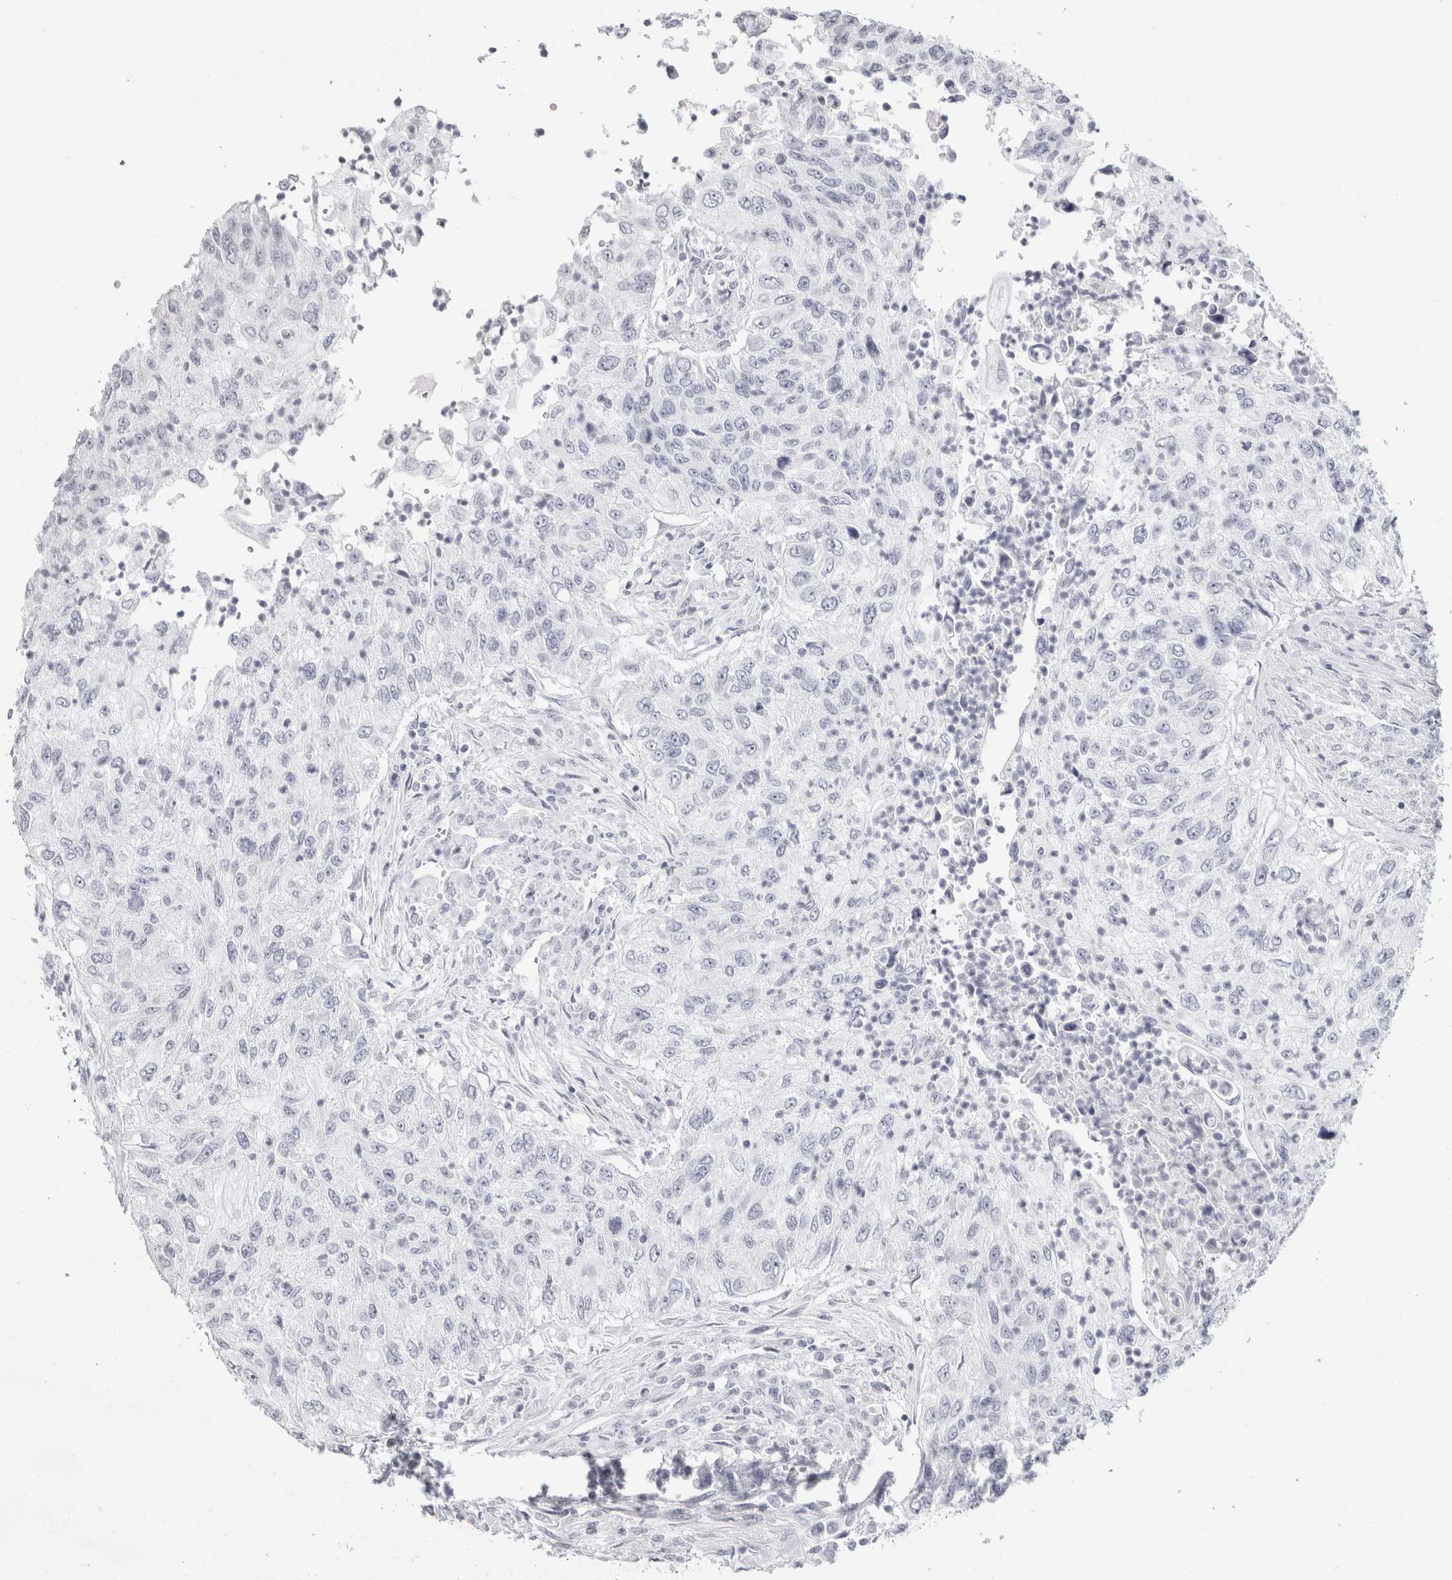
{"staining": {"intensity": "negative", "quantity": "none", "location": "none"}, "tissue": "urothelial cancer", "cell_type": "Tumor cells", "image_type": "cancer", "snomed": [{"axis": "morphology", "description": "Urothelial carcinoma, High grade"}, {"axis": "topography", "description": "Urinary bladder"}], "caption": "The micrograph shows no staining of tumor cells in urothelial carcinoma (high-grade).", "gene": "GARIN1A", "patient": {"sex": "female", "age": 60}}